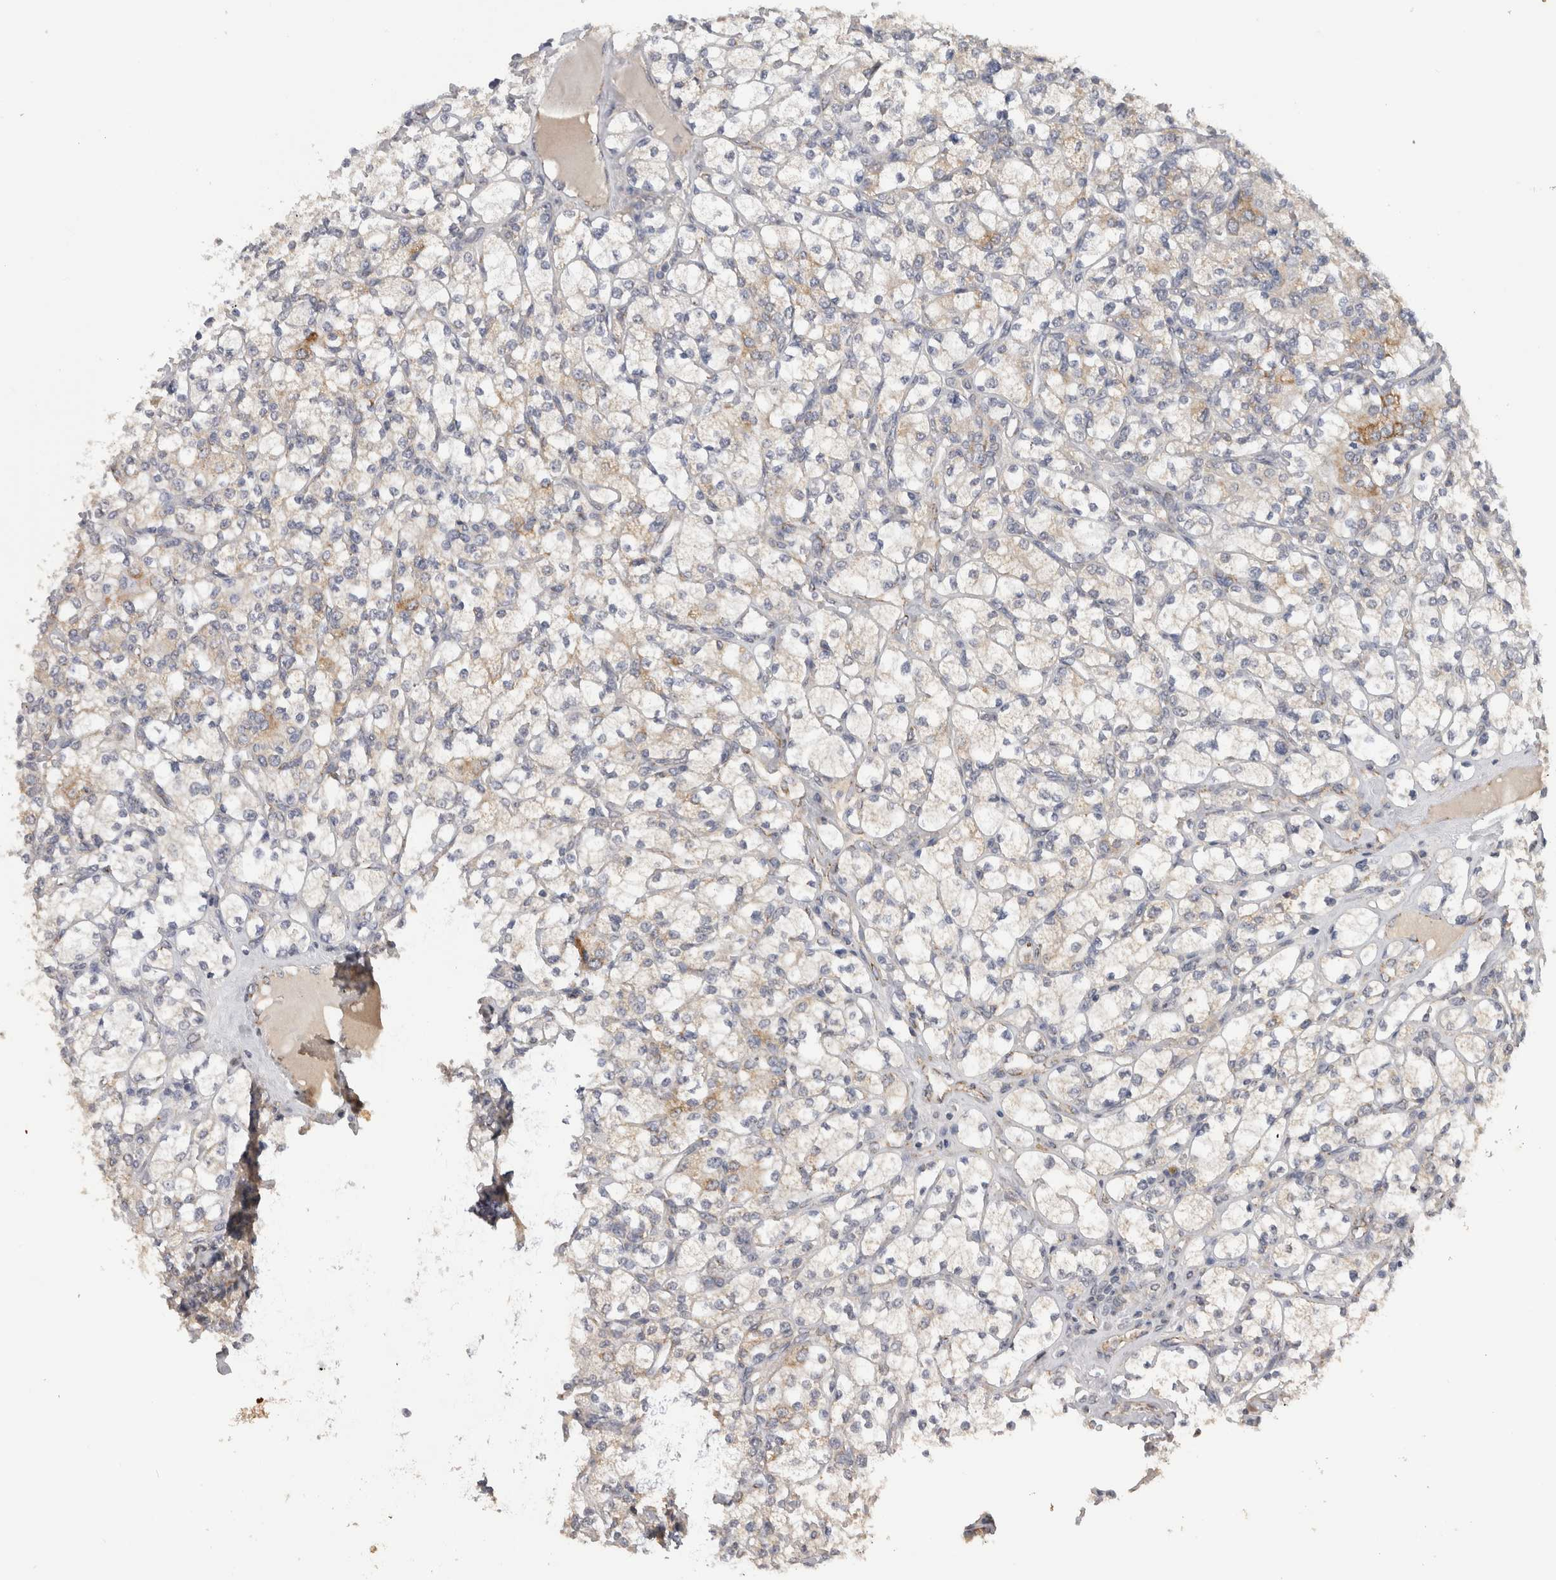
{"staining": {"intensity": "weak", "quantity": "25%-75%", "location": "cytoplasmic/membranous"}, "tissue": "renal cancer", "cell_type": "Tumor cells", "image_type": "cancer", "snomed": [{"axis": "morphology", "description": "Adenocarcinoma, NOS"}, {"axis": "topography", "description": "Kidney"}], "caption": "A low amount of weak cytoplasmic/membranous staining is present in approximately 25%-75% of tumor cells in renal adenocarcinoma tissue.", "gene": "DYRK2", "patient": {"sex": "male", "age": 77}}